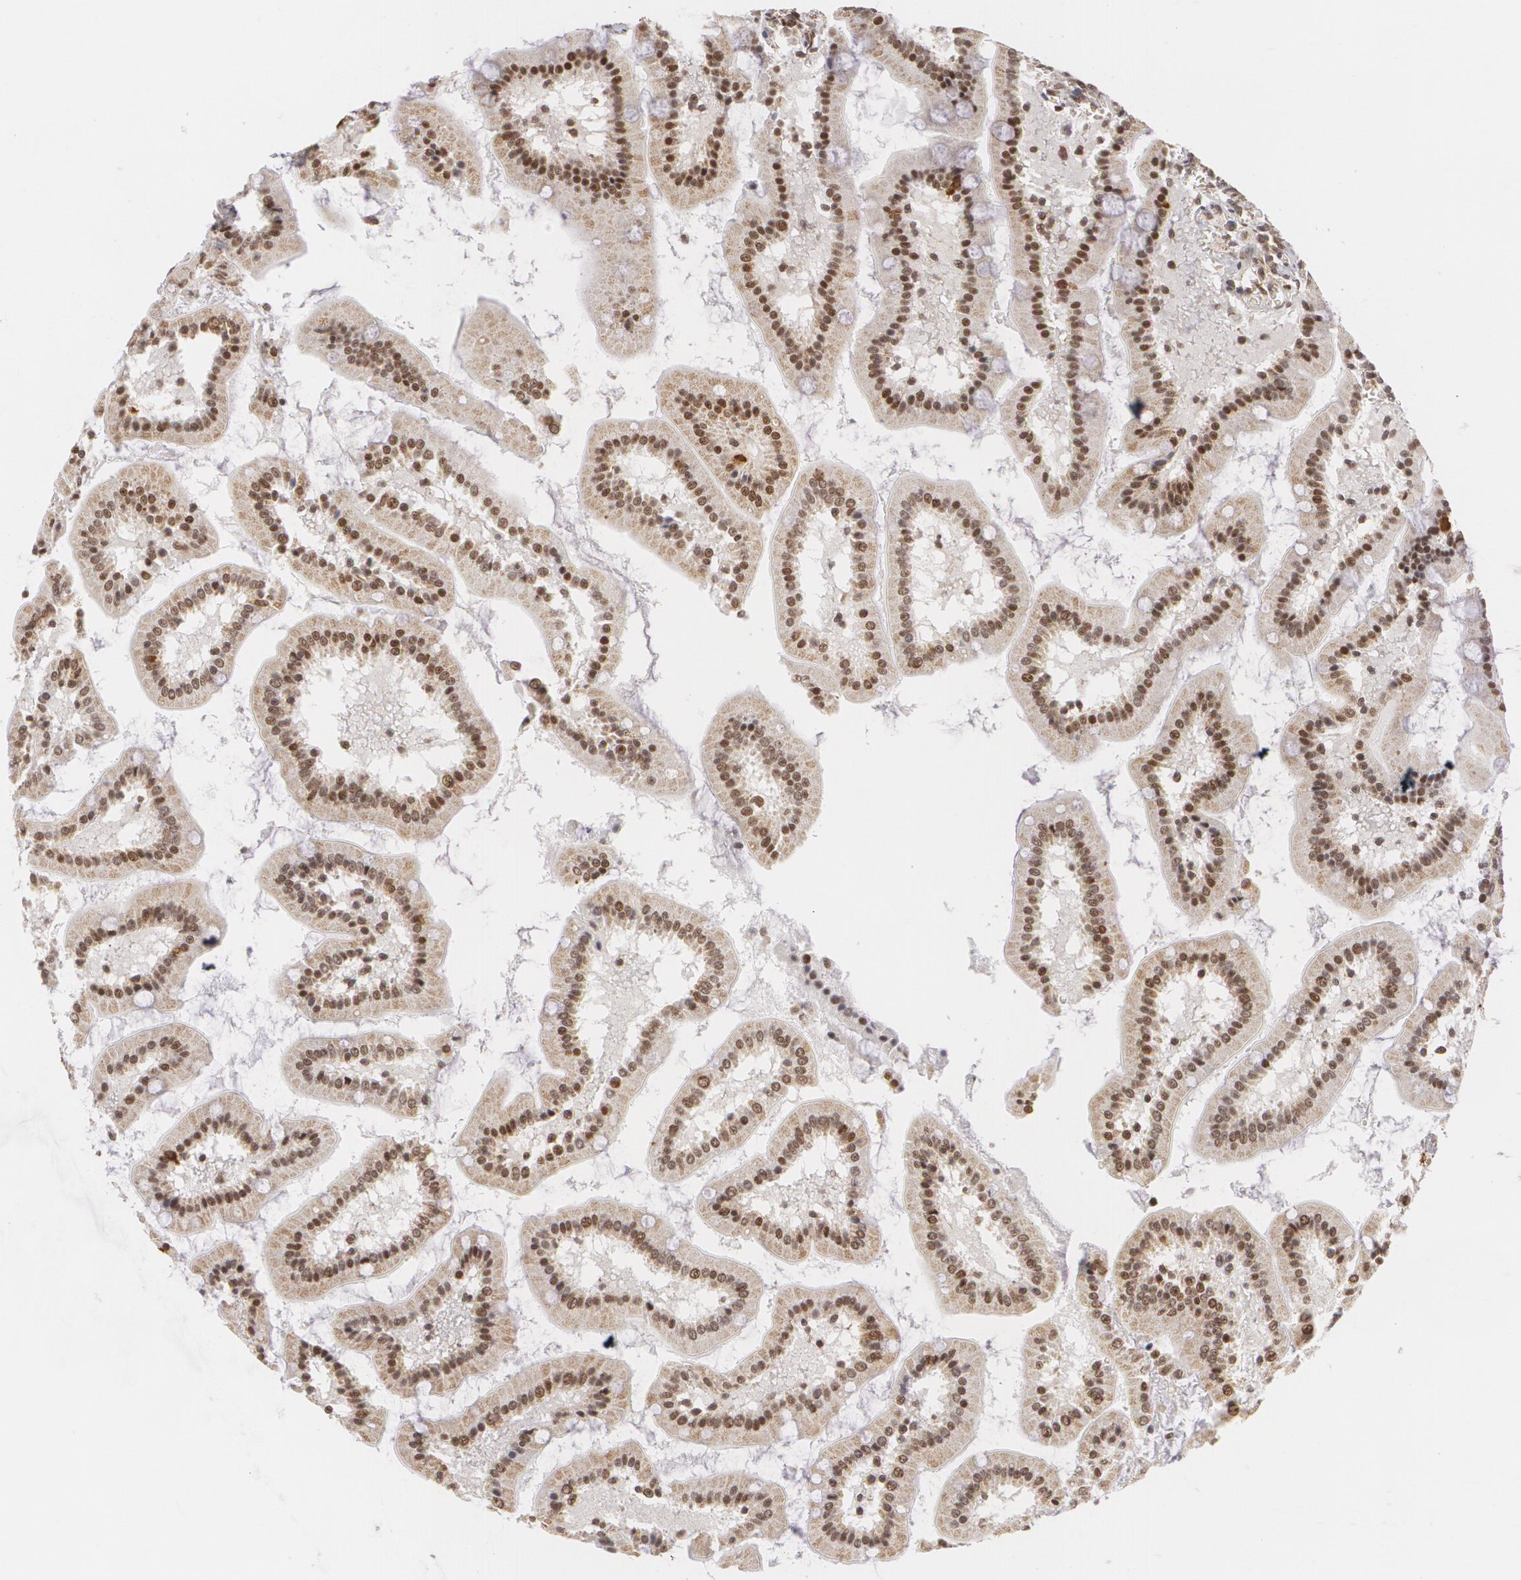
{"staining": {"intensity": "moderate", "quantity": ">75%", "location": "nuclear"}, "tissue": "small intestine", "cell_type": "Glandular cells", "image_type": "normal", "snomed": [{"axis": "morphology", "description": "Normal tissue, NOS"}, {"axis": "topography", "description": "Small intestine"}], "caption": "IHC of benign human small intestine shows medium levels of moderate nuclear staining in approximately >75% of glandular cells.", "gene": "MXD1", "patient": {"sex": "male", "age": 59}}